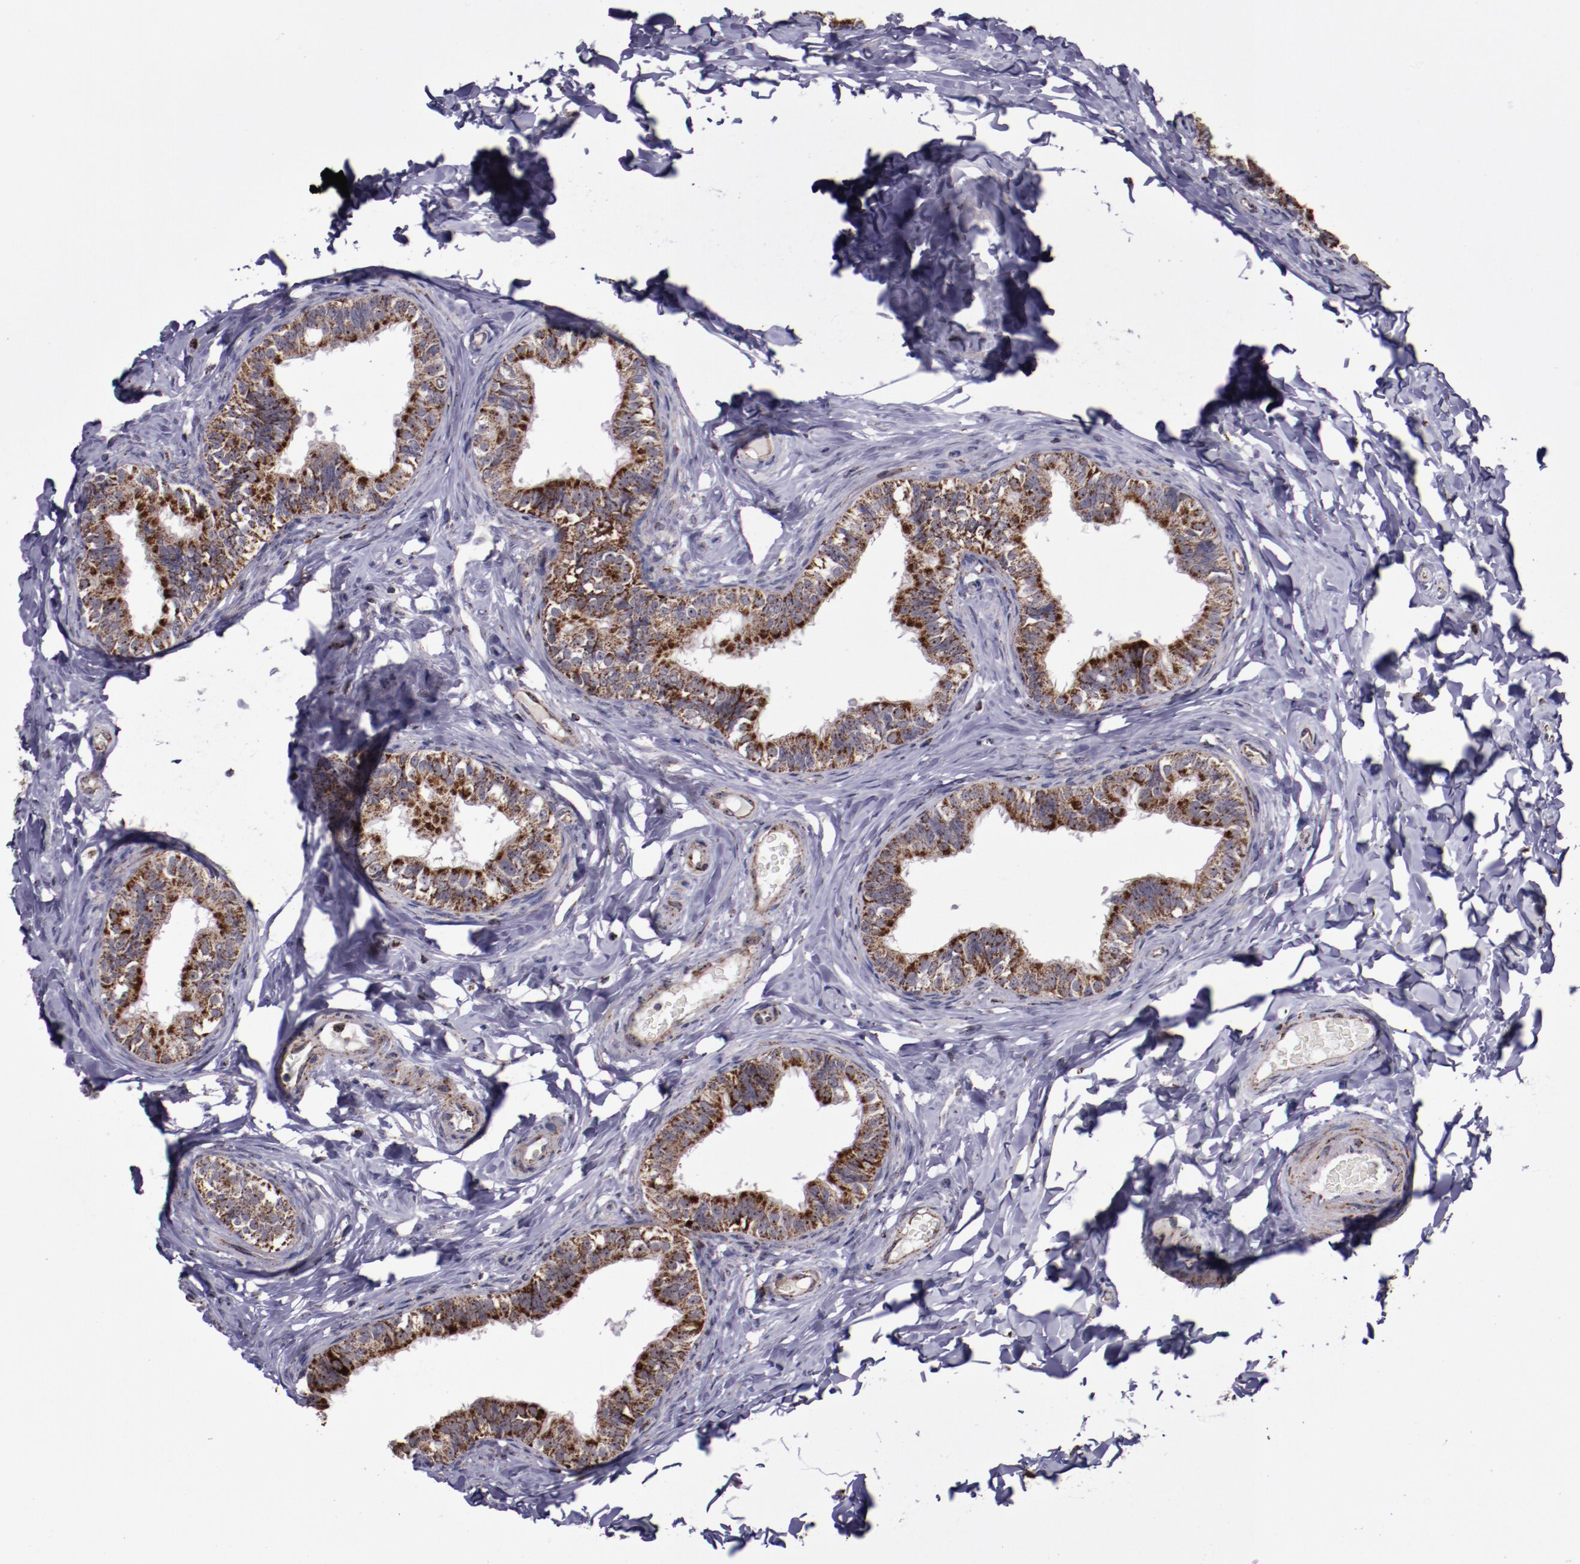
{"staining": {"intensity": "strong", "quantity": ">75%", "location": "cytoplasmic/membranous"}, "tissue": "epididymis", "cell_type": "Glandular cells", "image_type": "normal", "snomed": [{"axis": "morphology", "description": "Normal tissue, NOS"}, {"axis": "topography", "description": "Soft tissue"}, {"axis": "topography", "description": "Epididymis"}], "caption": "The histopathology image reveals immunohistochemical staining of normal epididymis. There is strong cytoplasmic/membranous expression is identified in approximately >75% of glandular cells. (DAB = brown stain, brightfield microscopy at high magnification).", "gene": "LONP1", "patient": {"sex": "male", "age": 26}}